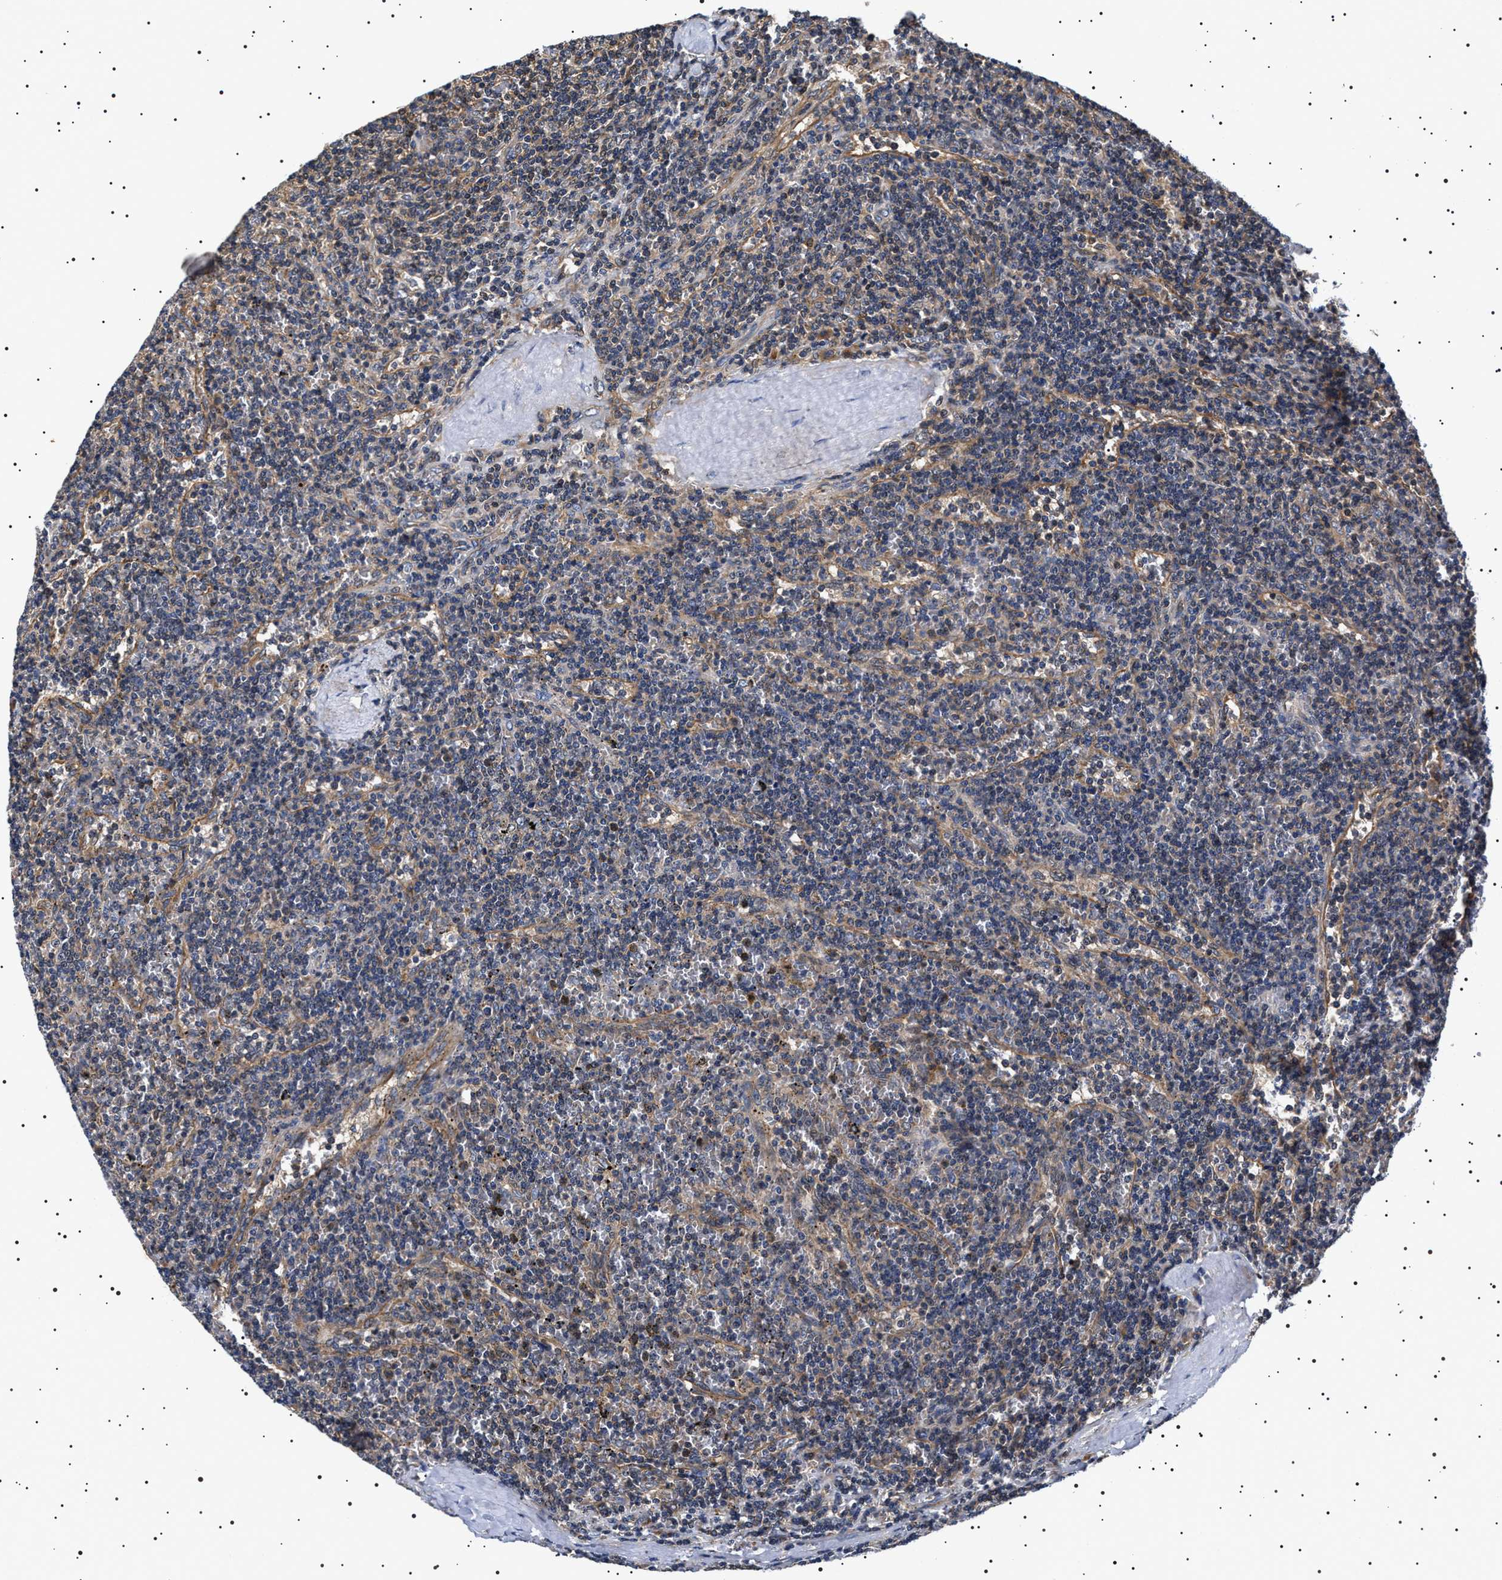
{"staining": {"intensity": "negative", "quantity": "none", "location": "none"}, "tissue": "lymphoma", "cell_type": "Tumor cells", "image_type": "cancer", "snomed": [{"axis": "morphology", "description": "Malignant lymphoma, non-Hodgkin's type, Low grade"}, {"axis": "topography", "description": "Spleen"}], "caption": "Photomicrograph shows no protein positivity in tumor cells of lymphoma tissue. The staining is performed using DAB brown chromogen with nuclei counter-stained in using hematoxylin.", "gene": "SLC4A7", "patient": {"sex": "female", "age": 50}}